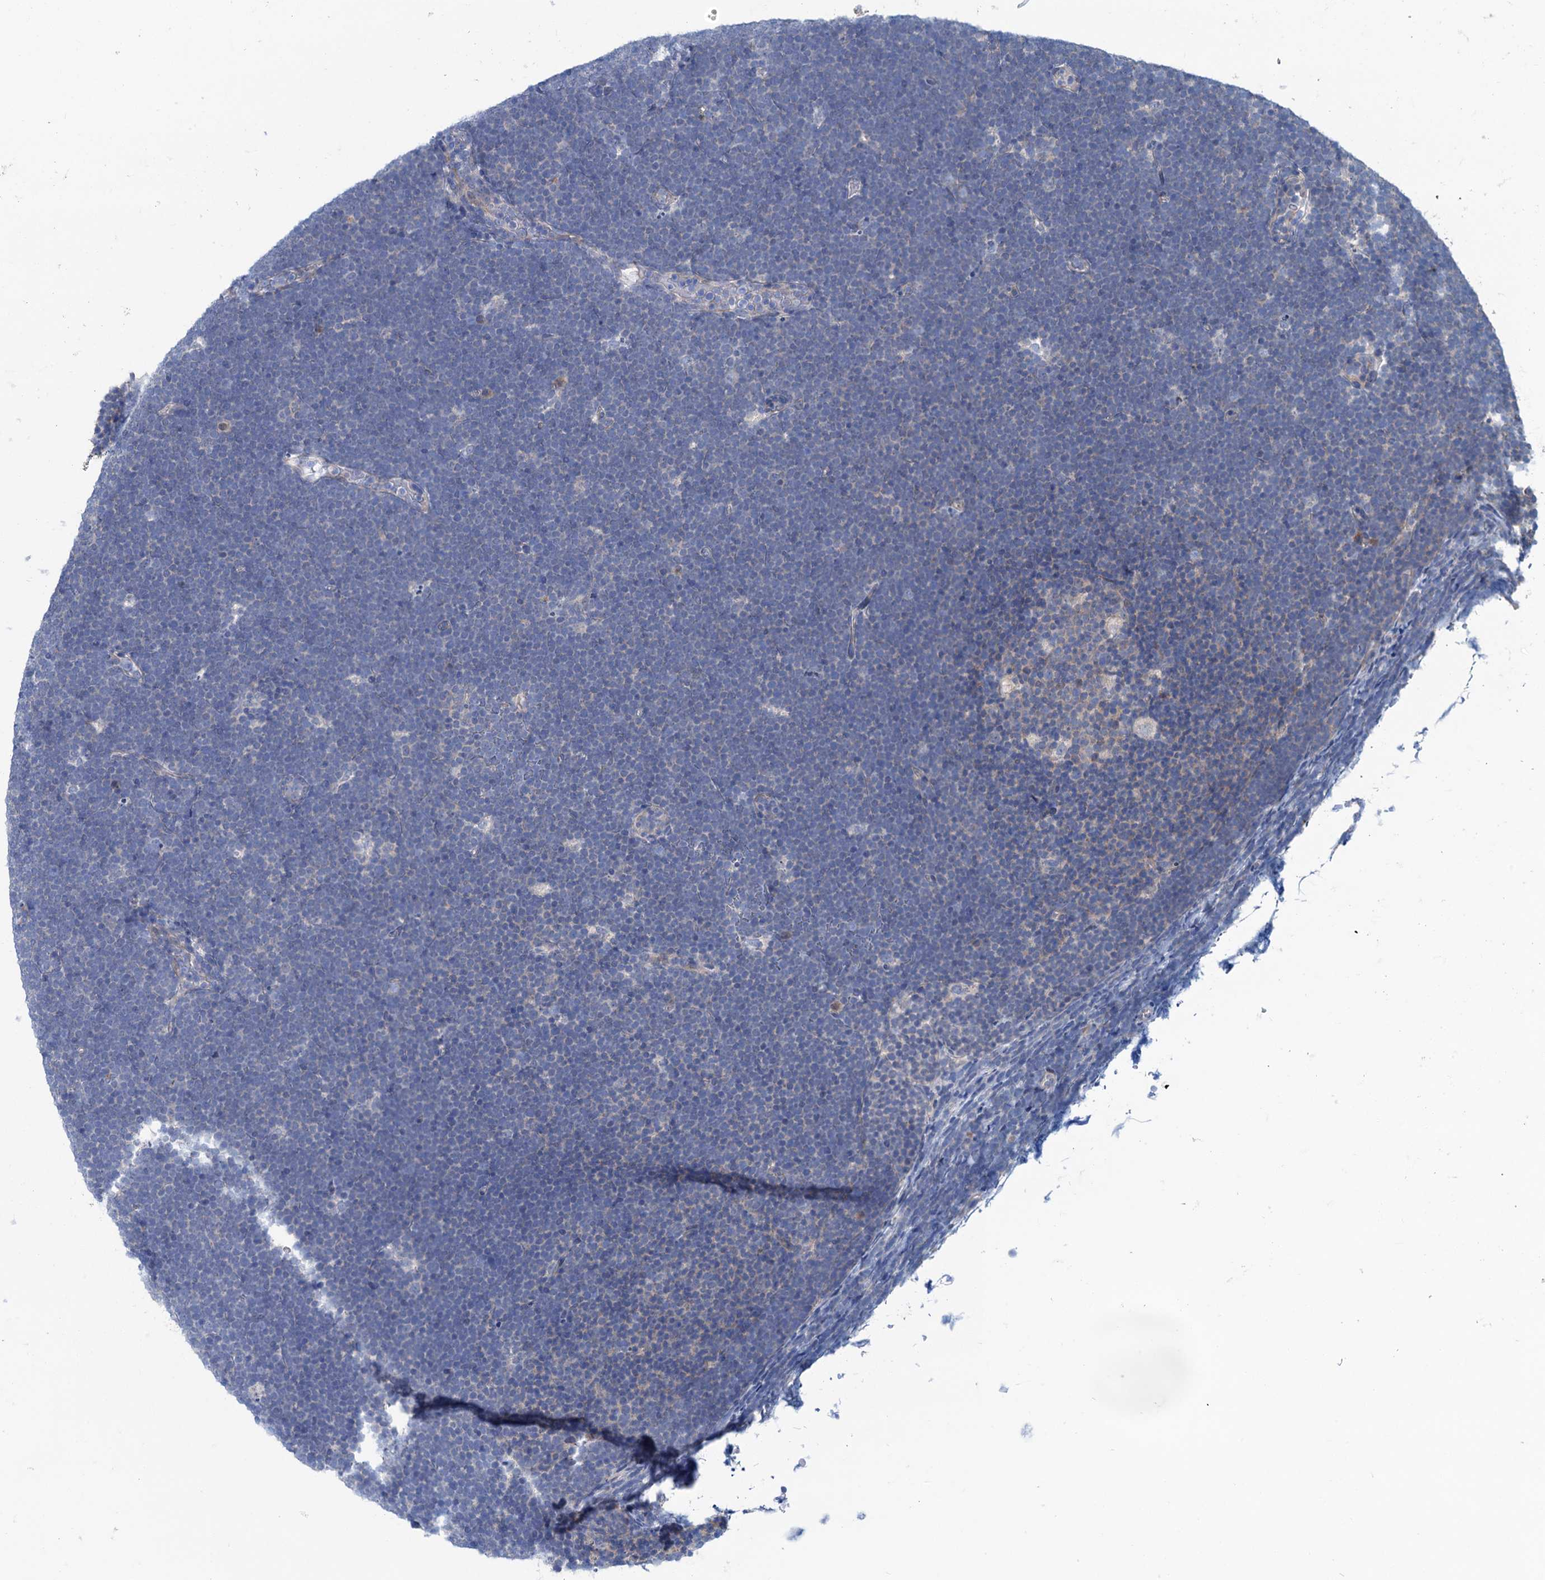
{"staining": {"intensity": "negative", "quantity": "none", "location": "none"}, "tissue": "lymphoma", "cell_type": "Tumor cells", "image_type": "cancer", "snomed": [{"axis": "morphology", "description": "Malignant lymphoma, non-Hodgkin's type, High grade"}, {"axis": "topography", "description": "Lymph node"}], "caption": "This image is of lymphoma stained with IHC to label a protein in brown with the nuclei are counter-stained blue. There is no positivity in tumor cells.", "gene": "EYA4", "patient": {"sex": "male", "age": 13}}